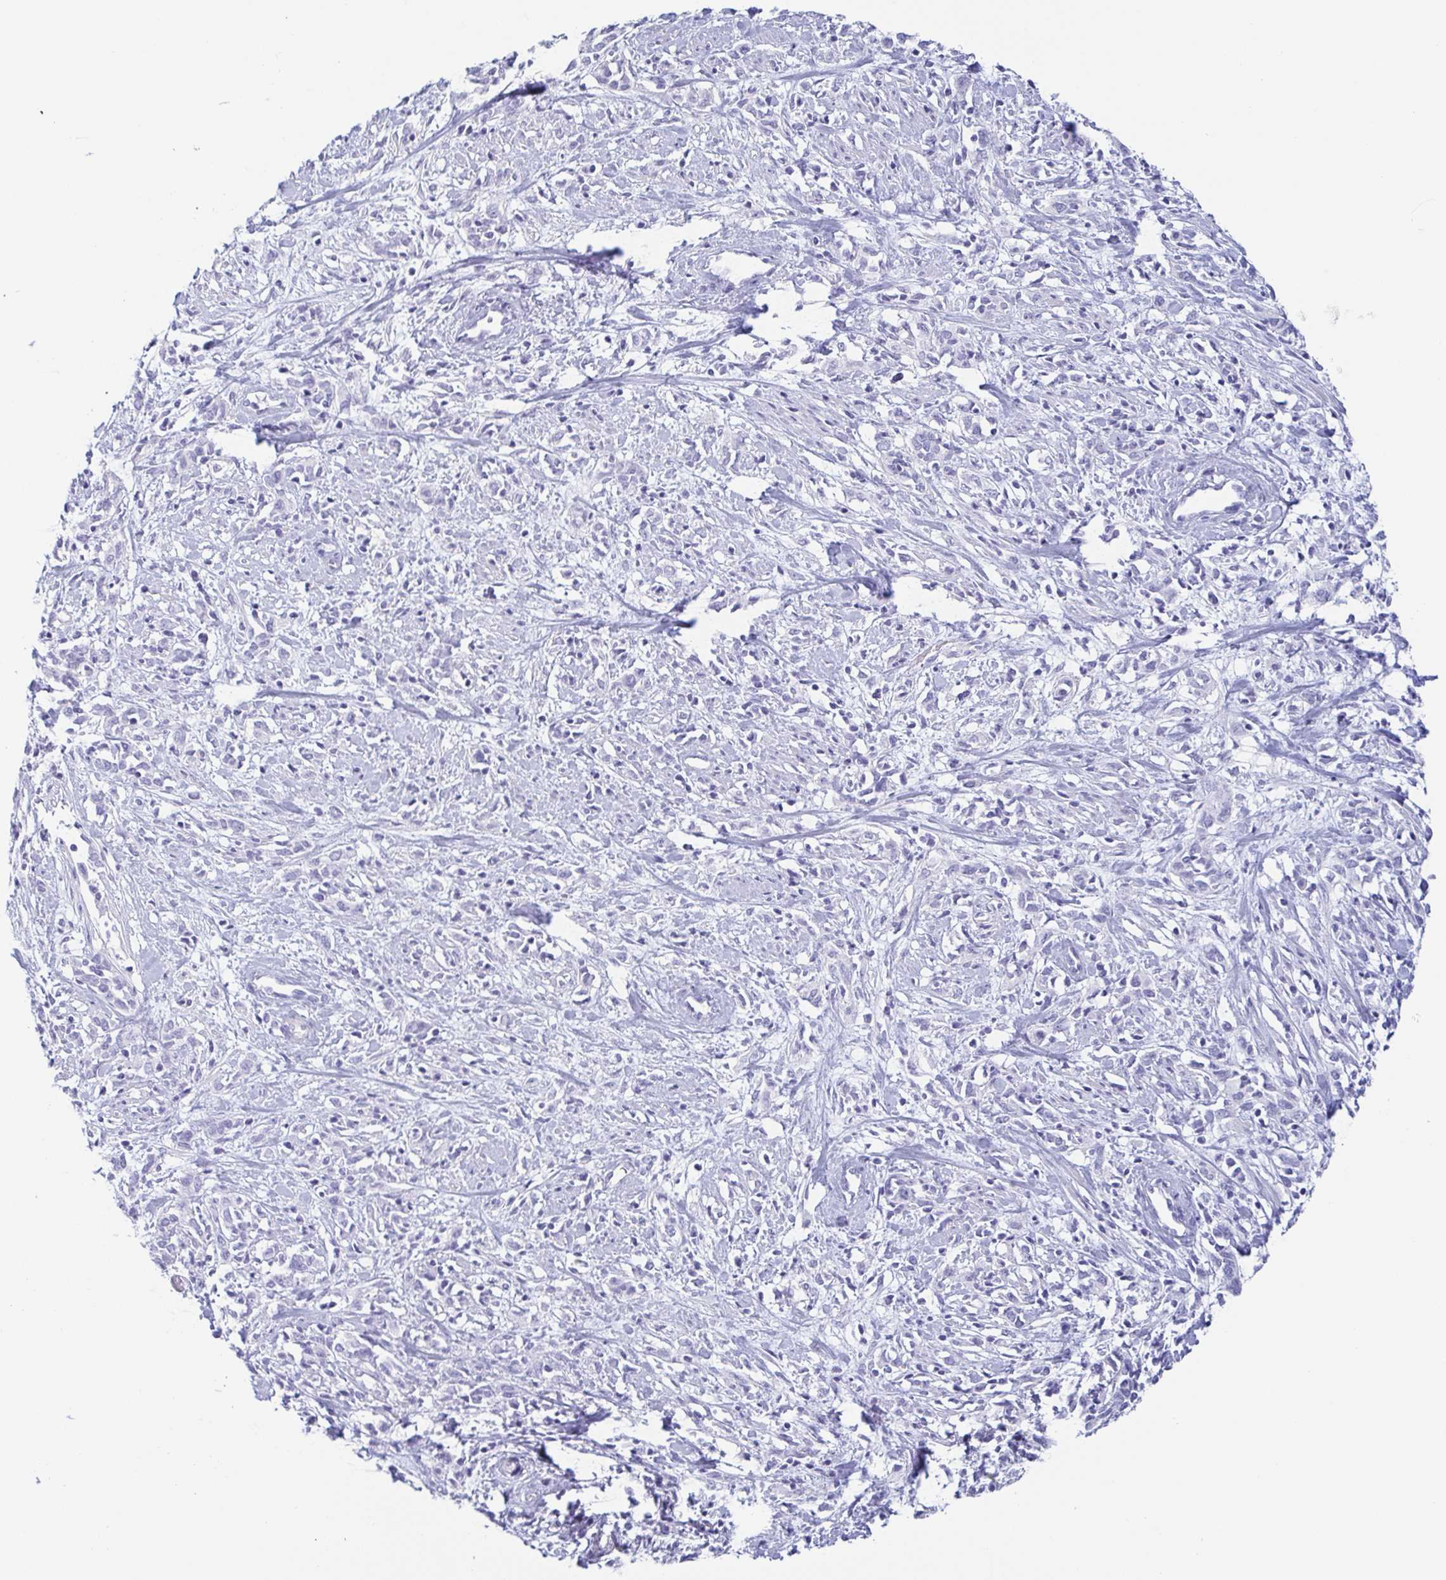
{"staining": {"intensity": "negative", "quantity": "none", "location": "none"}, "tissue": "cervical cancer", "cell_type": "Tumor cells", "image_type": "cancer", "snomed": [{"axis": "morphology", "description": "Adenocarcinoma, NOS"}, {"axis": "topography", "description": "Cervix"}], "caption": "IHC micrograph of neoplastic tissue: adenocarcinoma (cervical) stained with DAB (3,3'-diaminobenzidine) reveals no significant protein staining in tumor cells. The staining was performed using DAB (3,3'-diaminobenzidine) to visualize the protein expression in brown, while the nuclei were stained in blue with hematoxylin (Magnification: 20x).", "gene": "PRR4", "patient": {"sex": "female", "age": 40}}